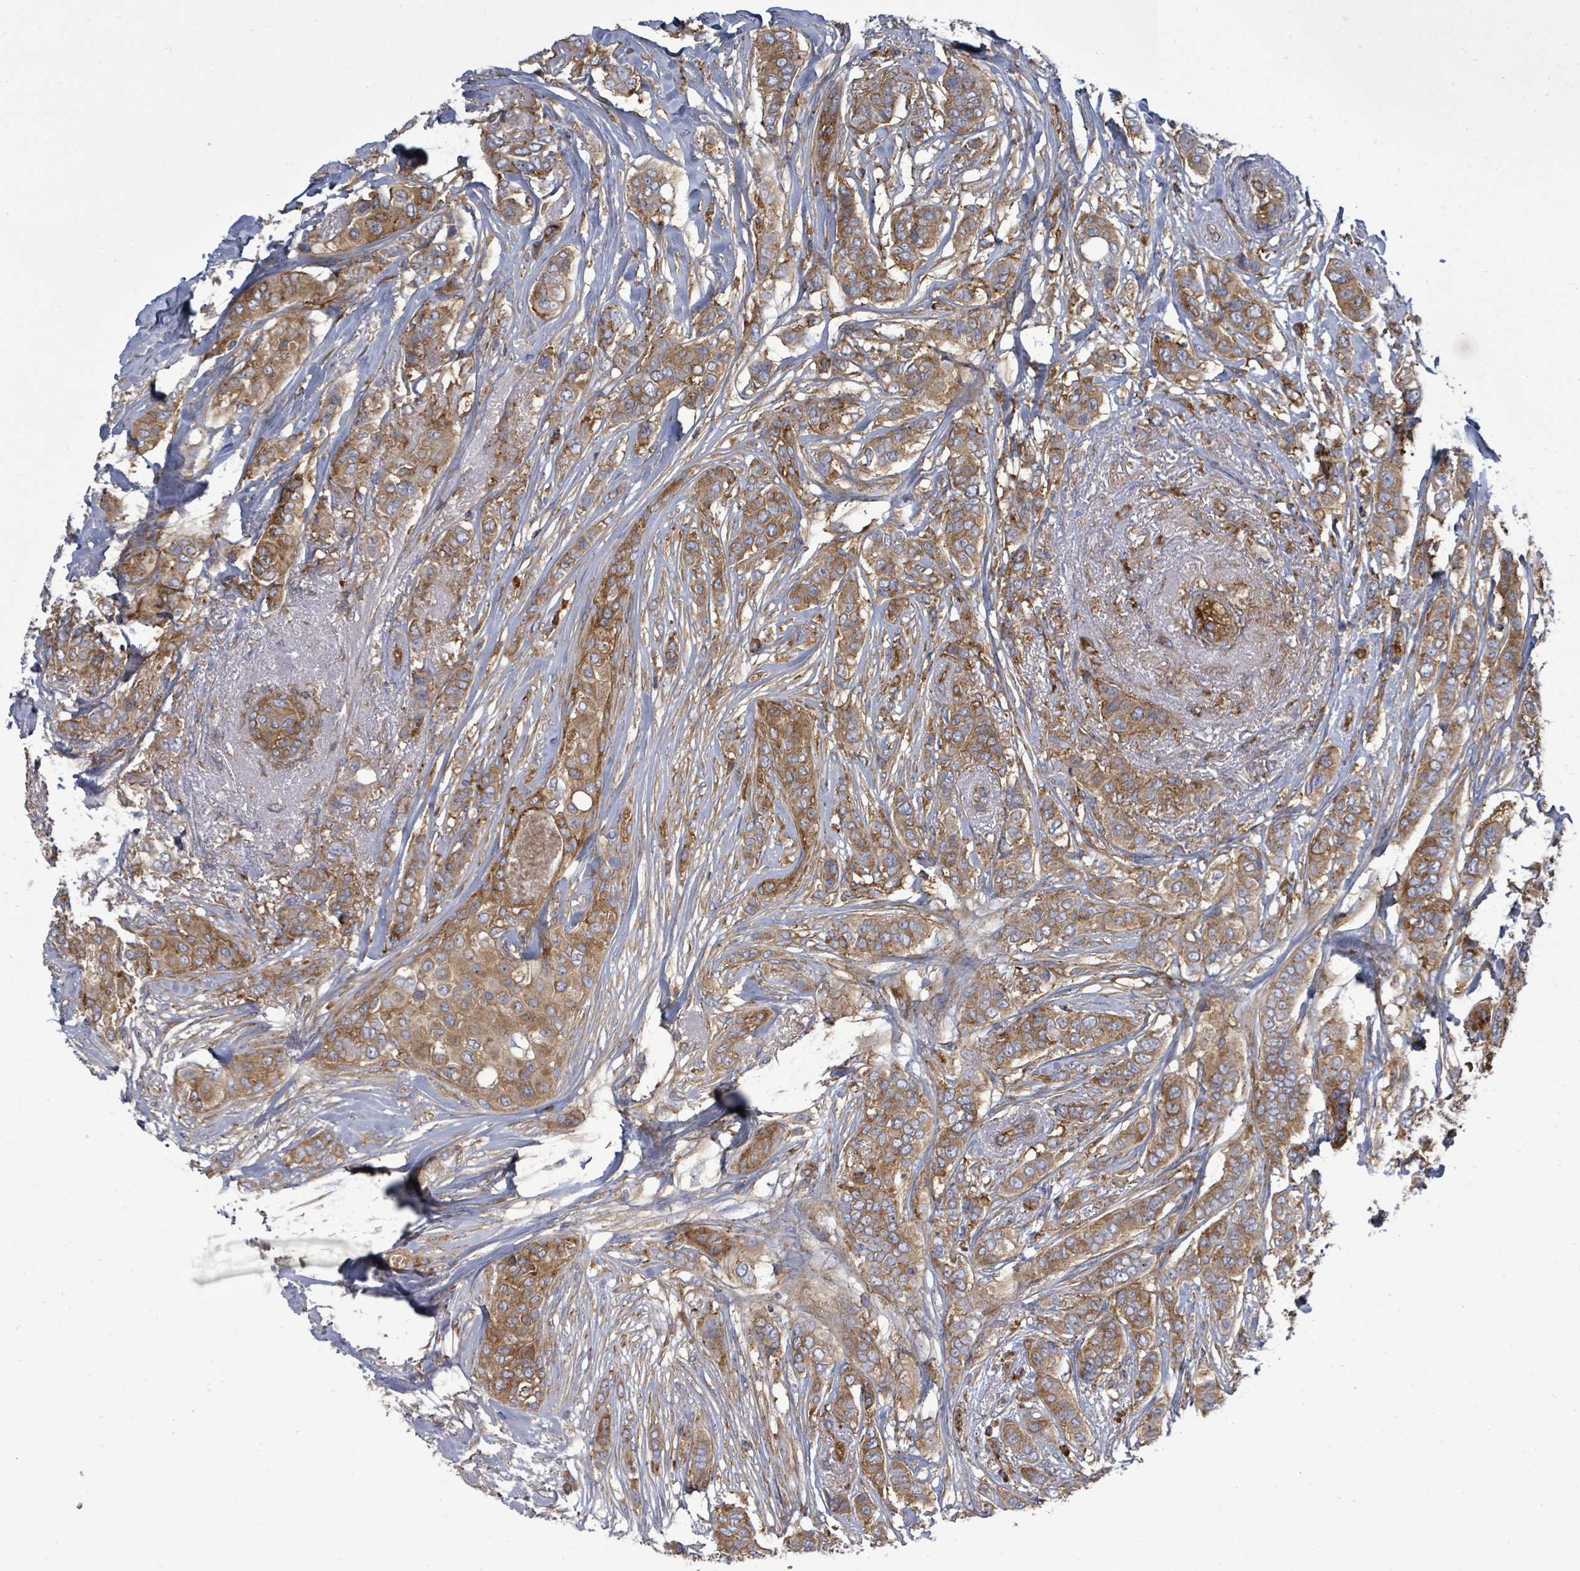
{"staining": {"intensity": "moderate", "quantity": ">75%", "location": "cytoplasmic/membranous"}, "tissue": "breast cancer", "cell_type": "Tumor cells", "image_type": "cancer", "snomed": [{"axis": "morphology", "description": "Lobular carcinoma"}, {"axis": "topography", "description": "Breast"}], "caption": "Human breast cancer (lobular carcinoma) stained for a protein (brown) reveals moderate cytoplasmic/membranous positive positivity in approximately >75% of tumor cells.", "gene": "EIF3C", "patient": {"sex": "female", "age": 51}}